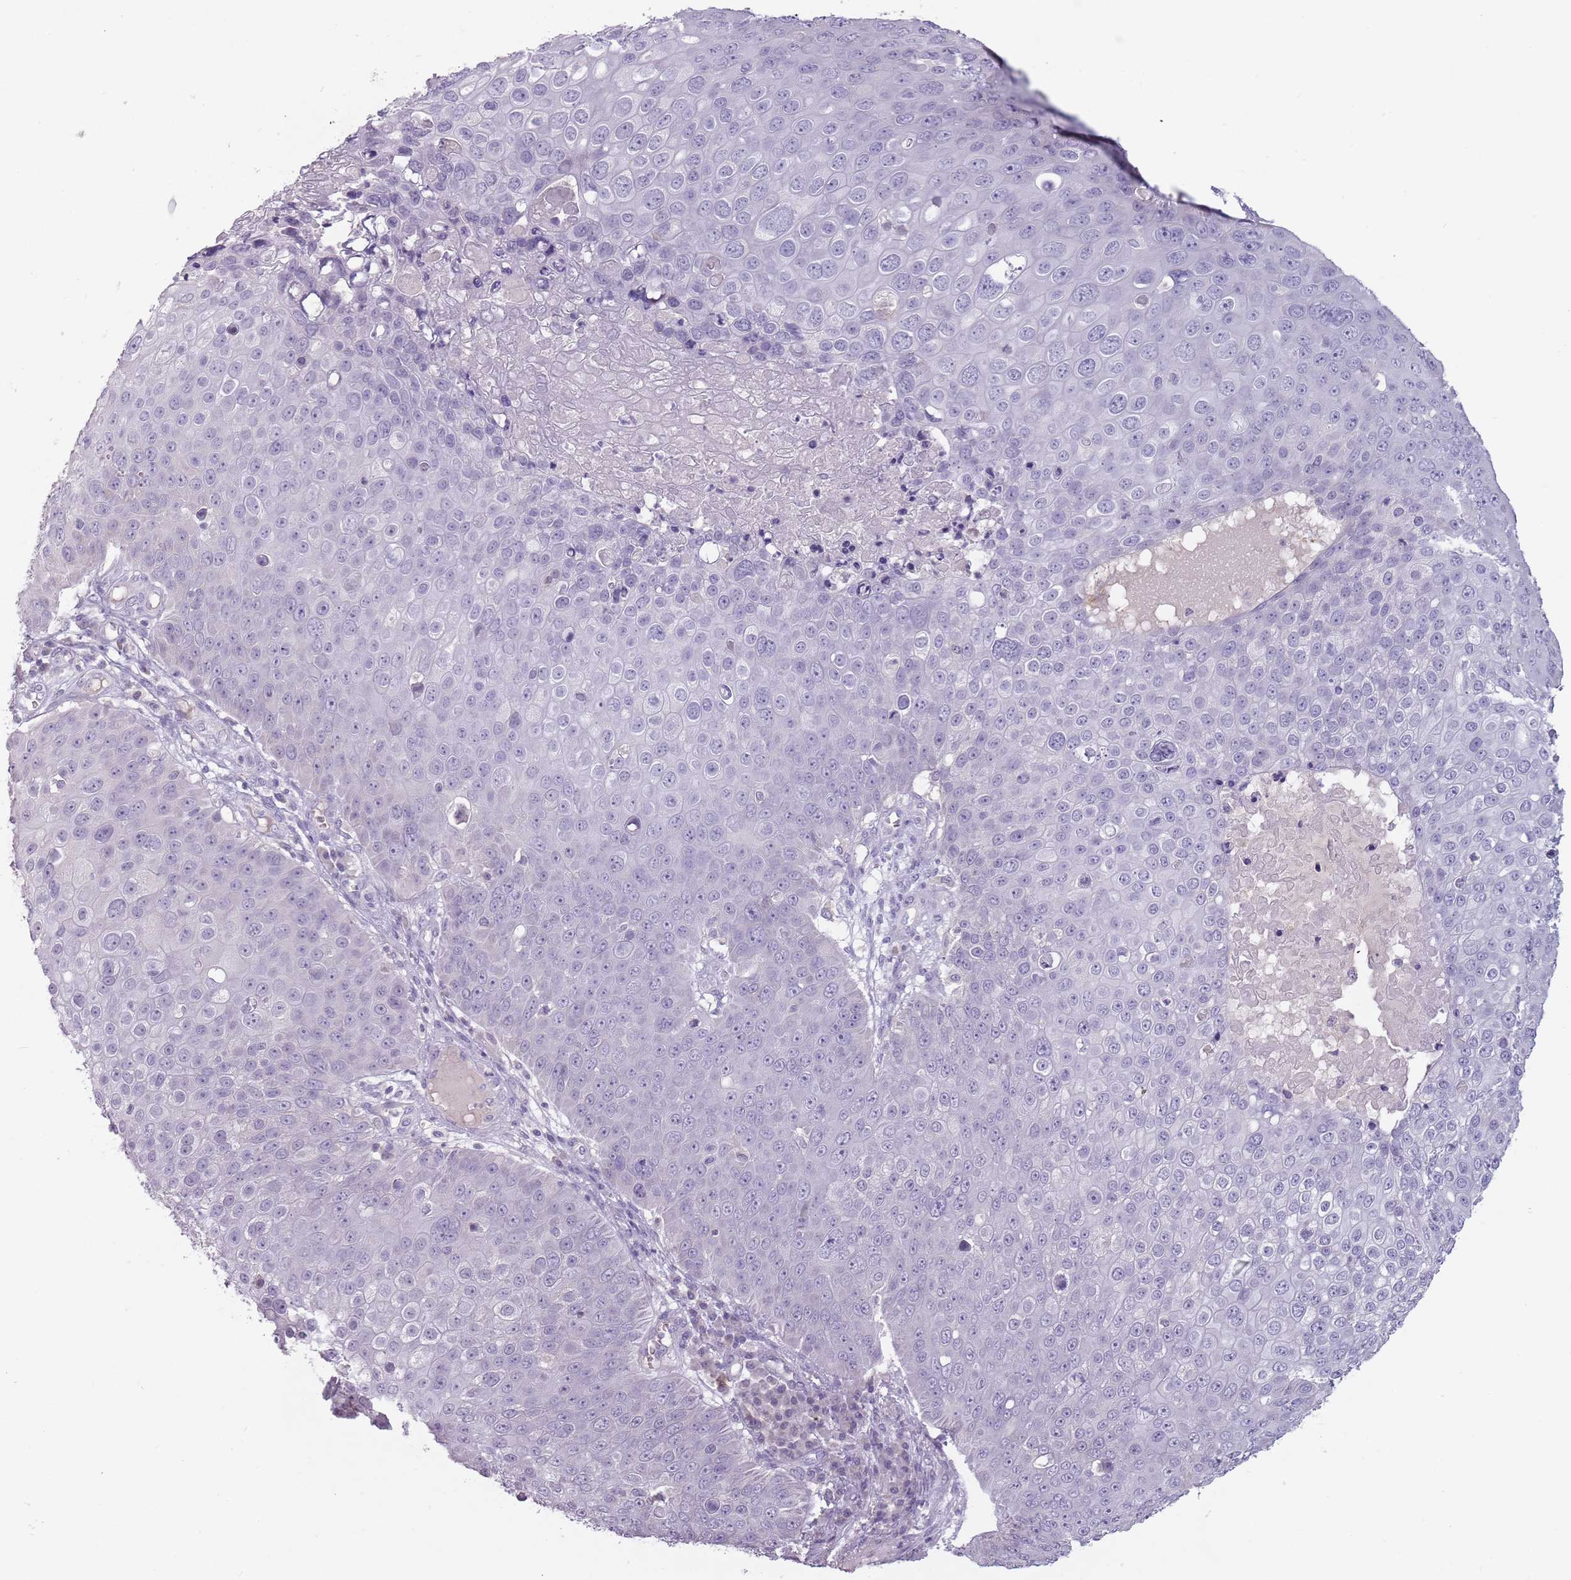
{"staining": {"intensity": "negative", "quantity": "none", "location": "none"}, "tissue": "skin cancer", "cell_type": "Tumor cells", "image_type": "cancer", "snomed": [{"axis": "morphology", "description": "Squamous cell carcinoma, NOS"}, {"axis": "topography", "description": "Skin"}], "caption": "Human skin squamous cell carcinoma stained for a protein using immunohistochemistry (IHC) shows no expression in tumor cells.", "gene": "CEP19", "patient": {"sex": "male", "age": 71}}